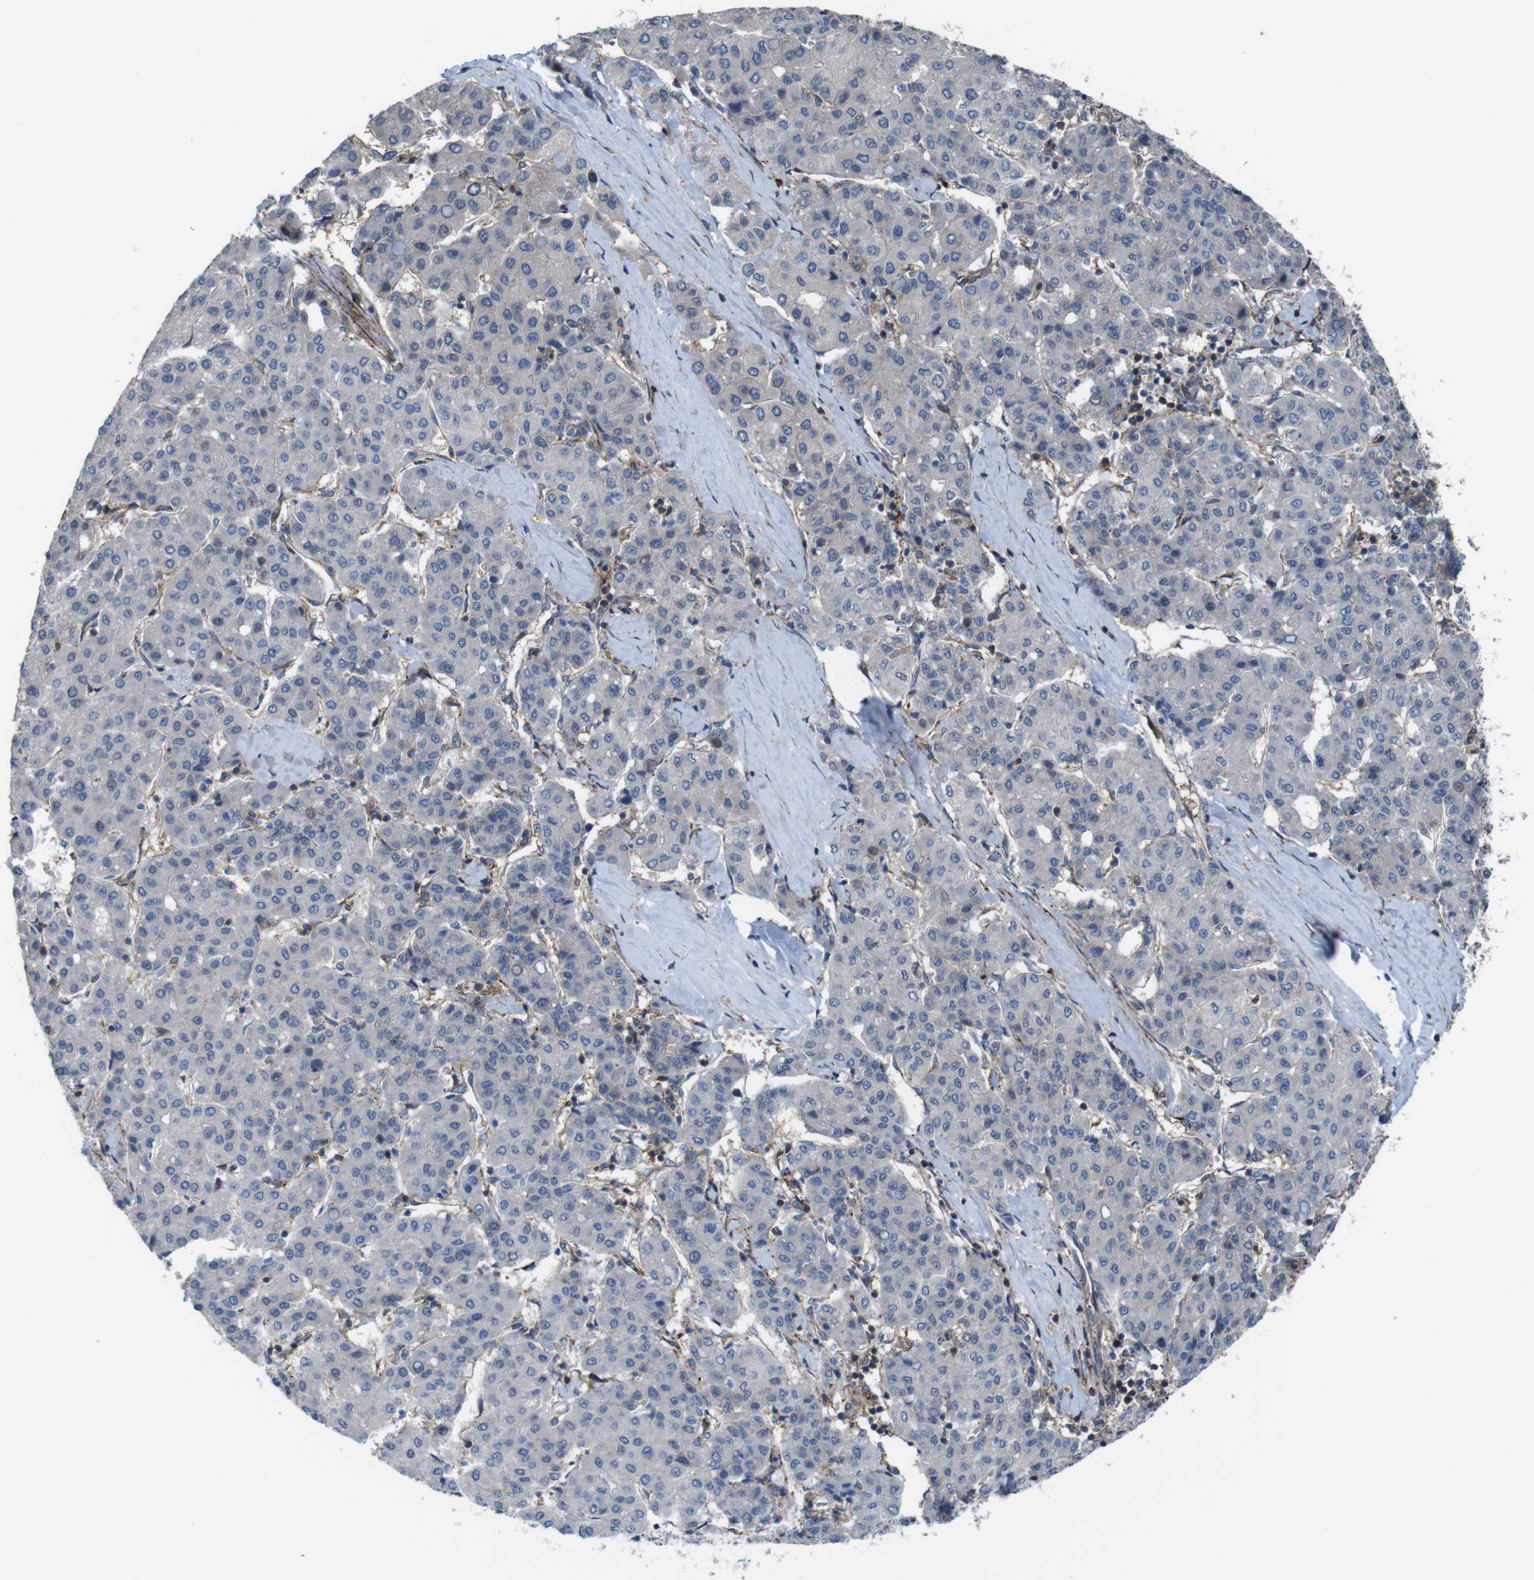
{"staining": {"intensity": "negative", "quantity": "none", "location": "none"}, "tissue": "liver cancer", "cell_type": "Tumor cells", "image_type": "cancer", "snomed": [{"axis": "morphology", "description": "Carcinoma, Hepatocellular, NOS"}, {"axis": "topography", "description": "Liver"}], "caption": "Immunohistochemical staining of liver hepatocellular carcinoma displays no significant expression in tumor cells.", "gene": "PCOLCE2", "patient": {"sex": "male", "age": 65}}